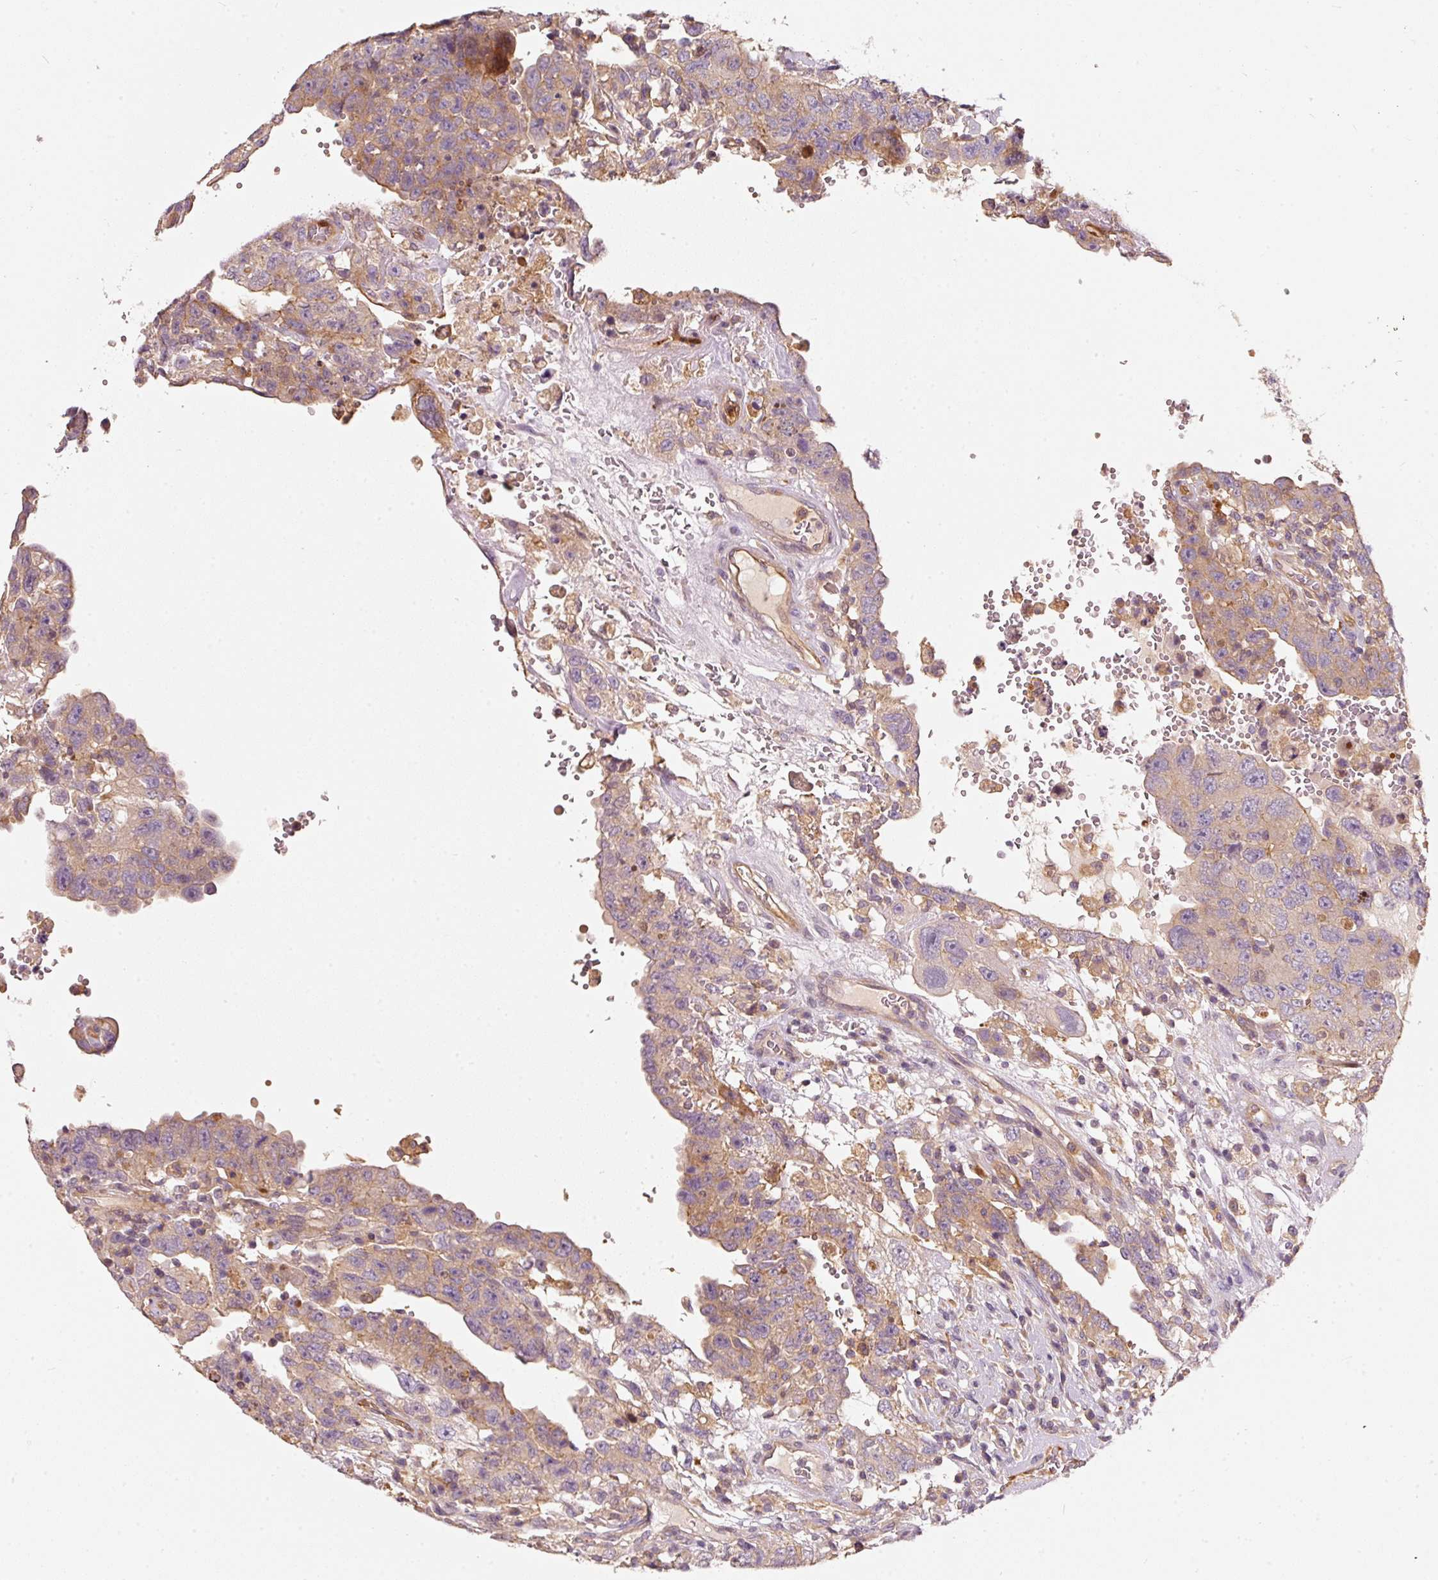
{"staining": {"intensity": "weak", "quantity": "25%-75%", "location": "cytoplasmic/membranous"}, "tissue": "testis cancer", "cell_type": "Tumor cells", "image_type": "cancer", "snomed": [{"axis": "morphology", "description": "Carcinoma, Embryonal, NOS"}, {"axis": "topography", "description": "Testis"}], "caption": "This histopathology image exhibits testis cancer stained with IHC to label a protein in brown. The cytoplasmic/membranous of tumor cells show weak positivity for the protein. Nuclei are counter-stained blue.", "gene": "IQGAP2", "patient": {"sex": "male", "age": 26}}